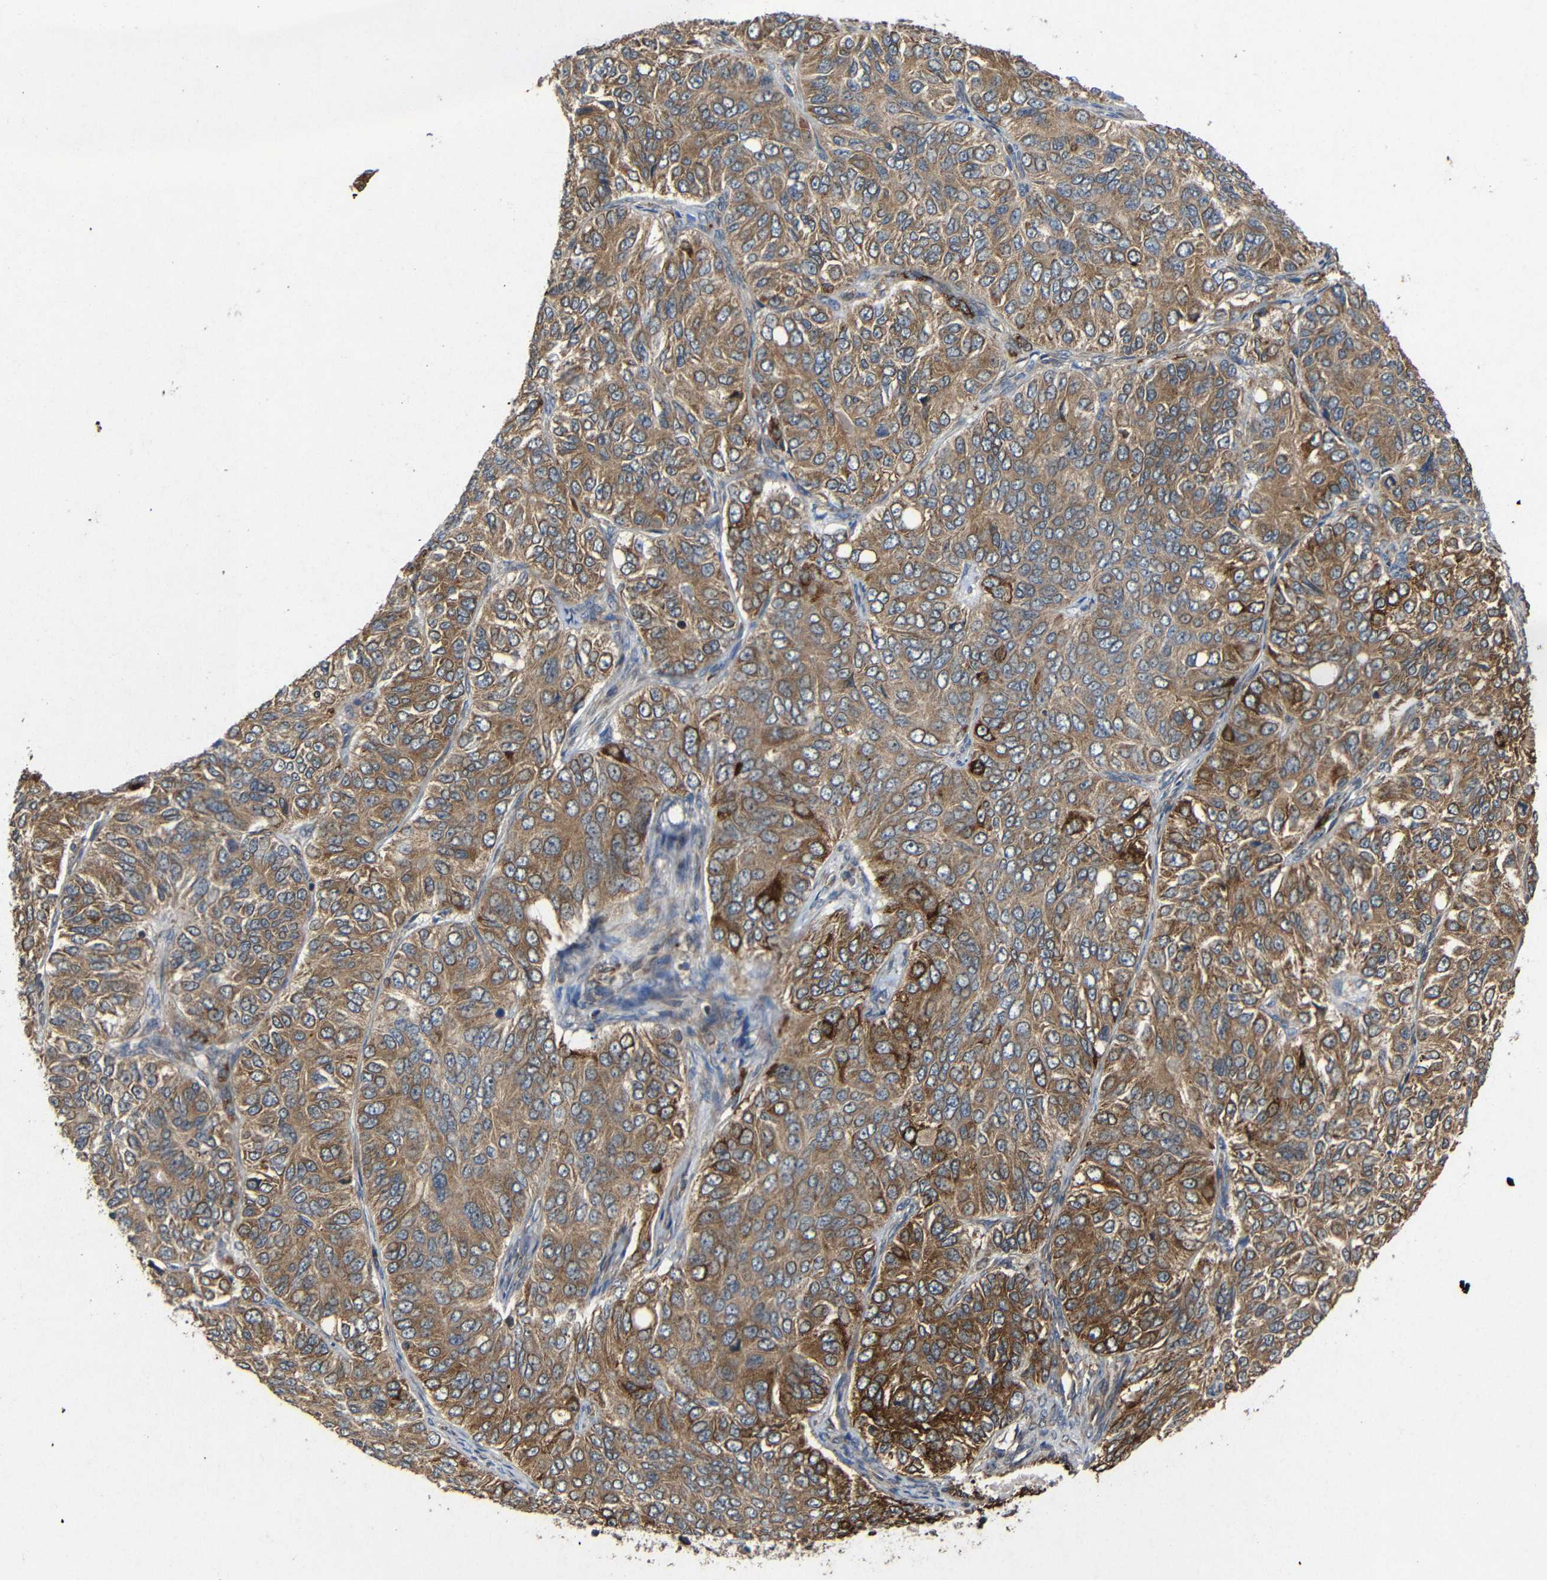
{"staining": {"intensity": "moderate", "quantity": ">75%", "location": "cytoplasmic/membranous"}, "tissue": "ovarian cancer", "cell_type": "Tumor cells", "image_type": "cancer", "snomed": [{"axis": "morphology", "description": "Carcinoma, endometroid"}, {"axis": "topography", "description": "Ovary"}], "caption": "Tumor cells exhibit medium levels of moderate cytoplasmic/membranous positivity in about >75% of cells in human ovarian cancer (endometroid carcinoma). (IHC, brightfield microscopy, high magnification).", "gene": "EIF2S1", "patient": {"sex": "female", "age": 51}}